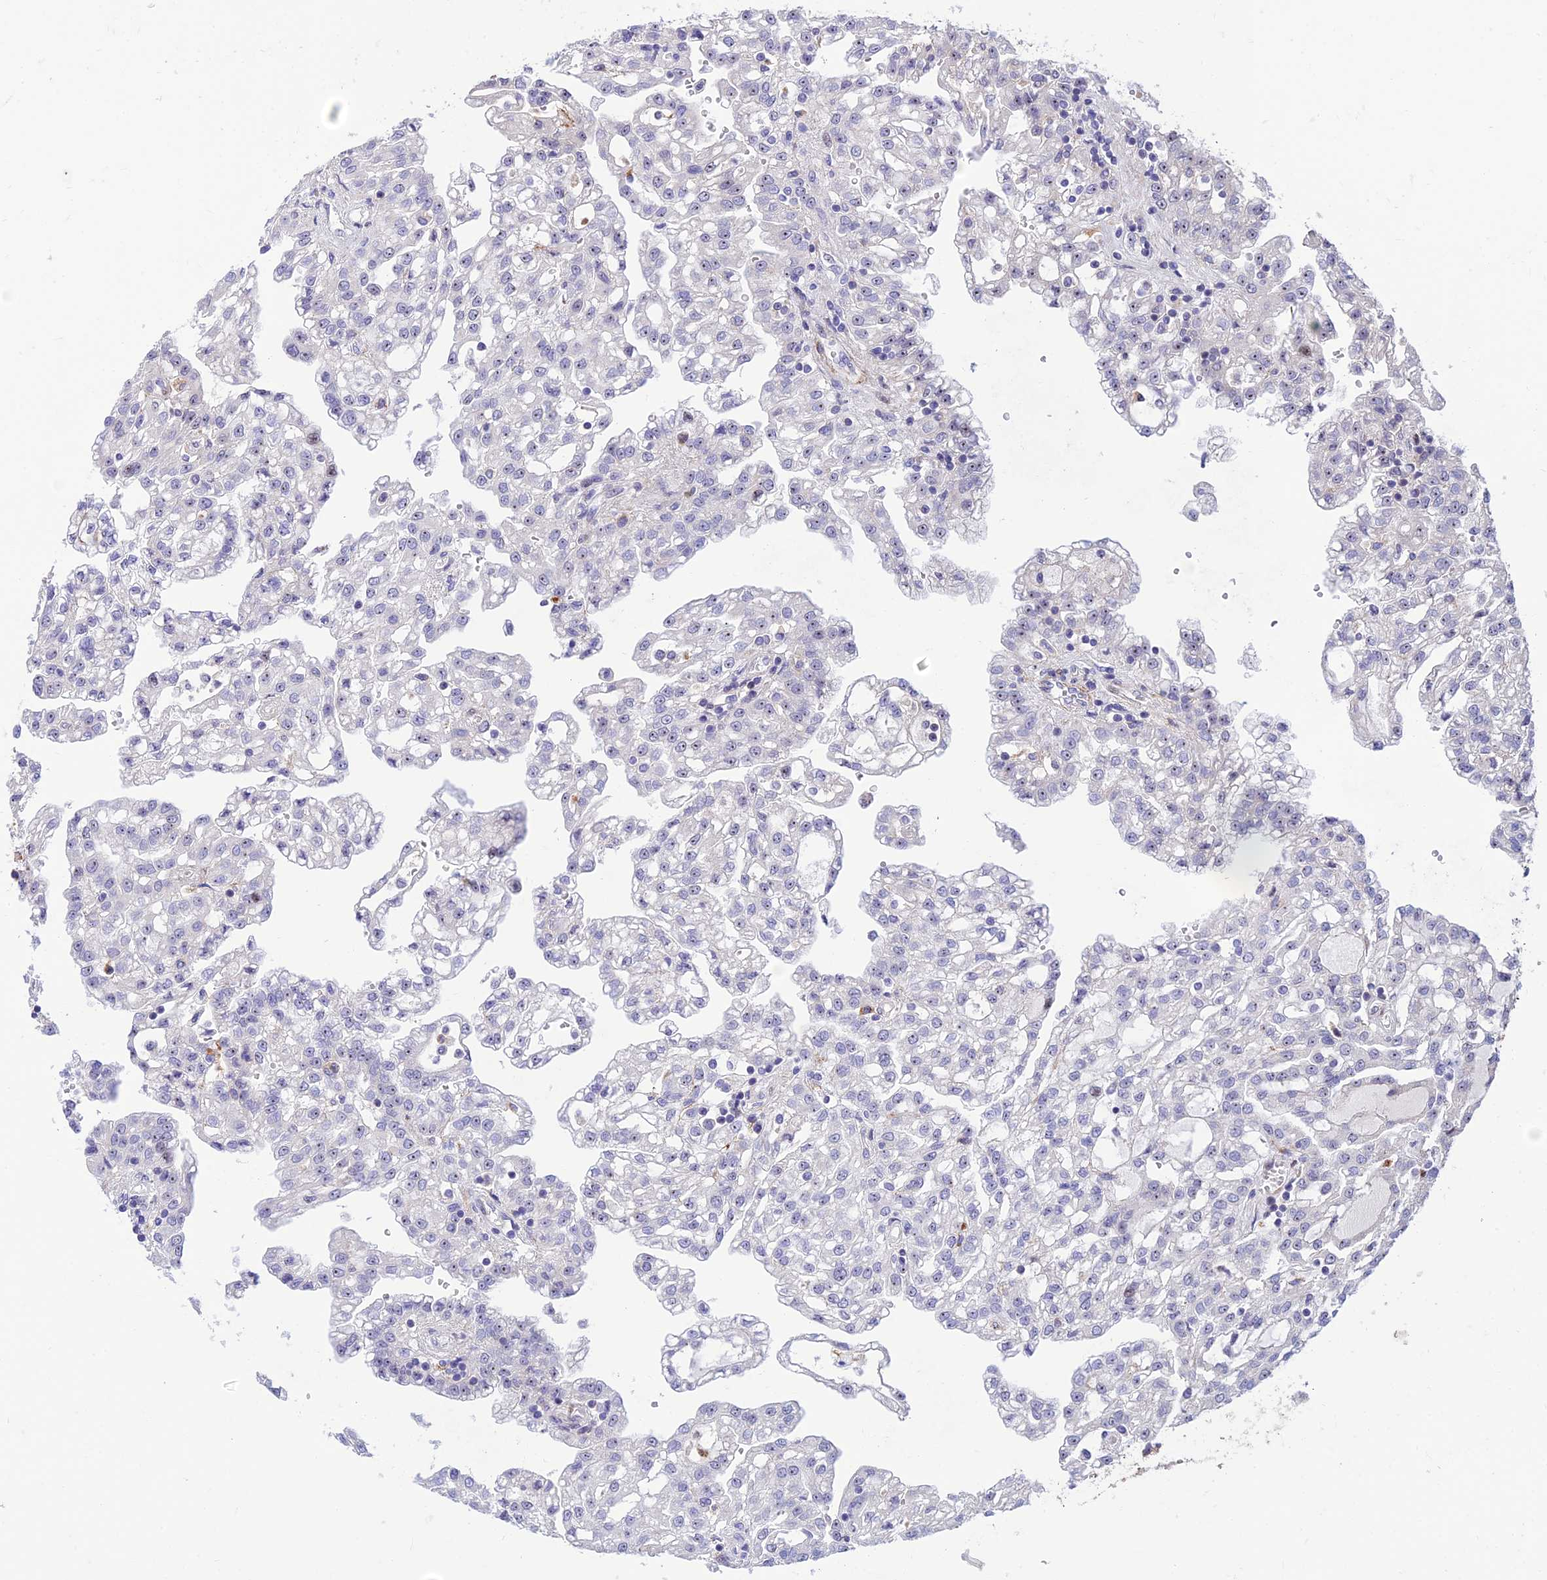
{"staining": {"intensity": "negative", "quantity": "none", "location": "none"}, "tissue": "renal cancer", "cell_type": "Tumor cells", "image_type": "cancer", "snomed": [{"axis": "morphology", "description": "Adenocarcinoma, NOS"}, {"axis": "topography", "description": "Kidney"}], "caption": "DAB immunohistochemical staining of human renal adenocarcinoma displays no significant positivity in tumor cells.", "gene": "KBTBD7", "patient": {"sex": "male", "age": 63}}